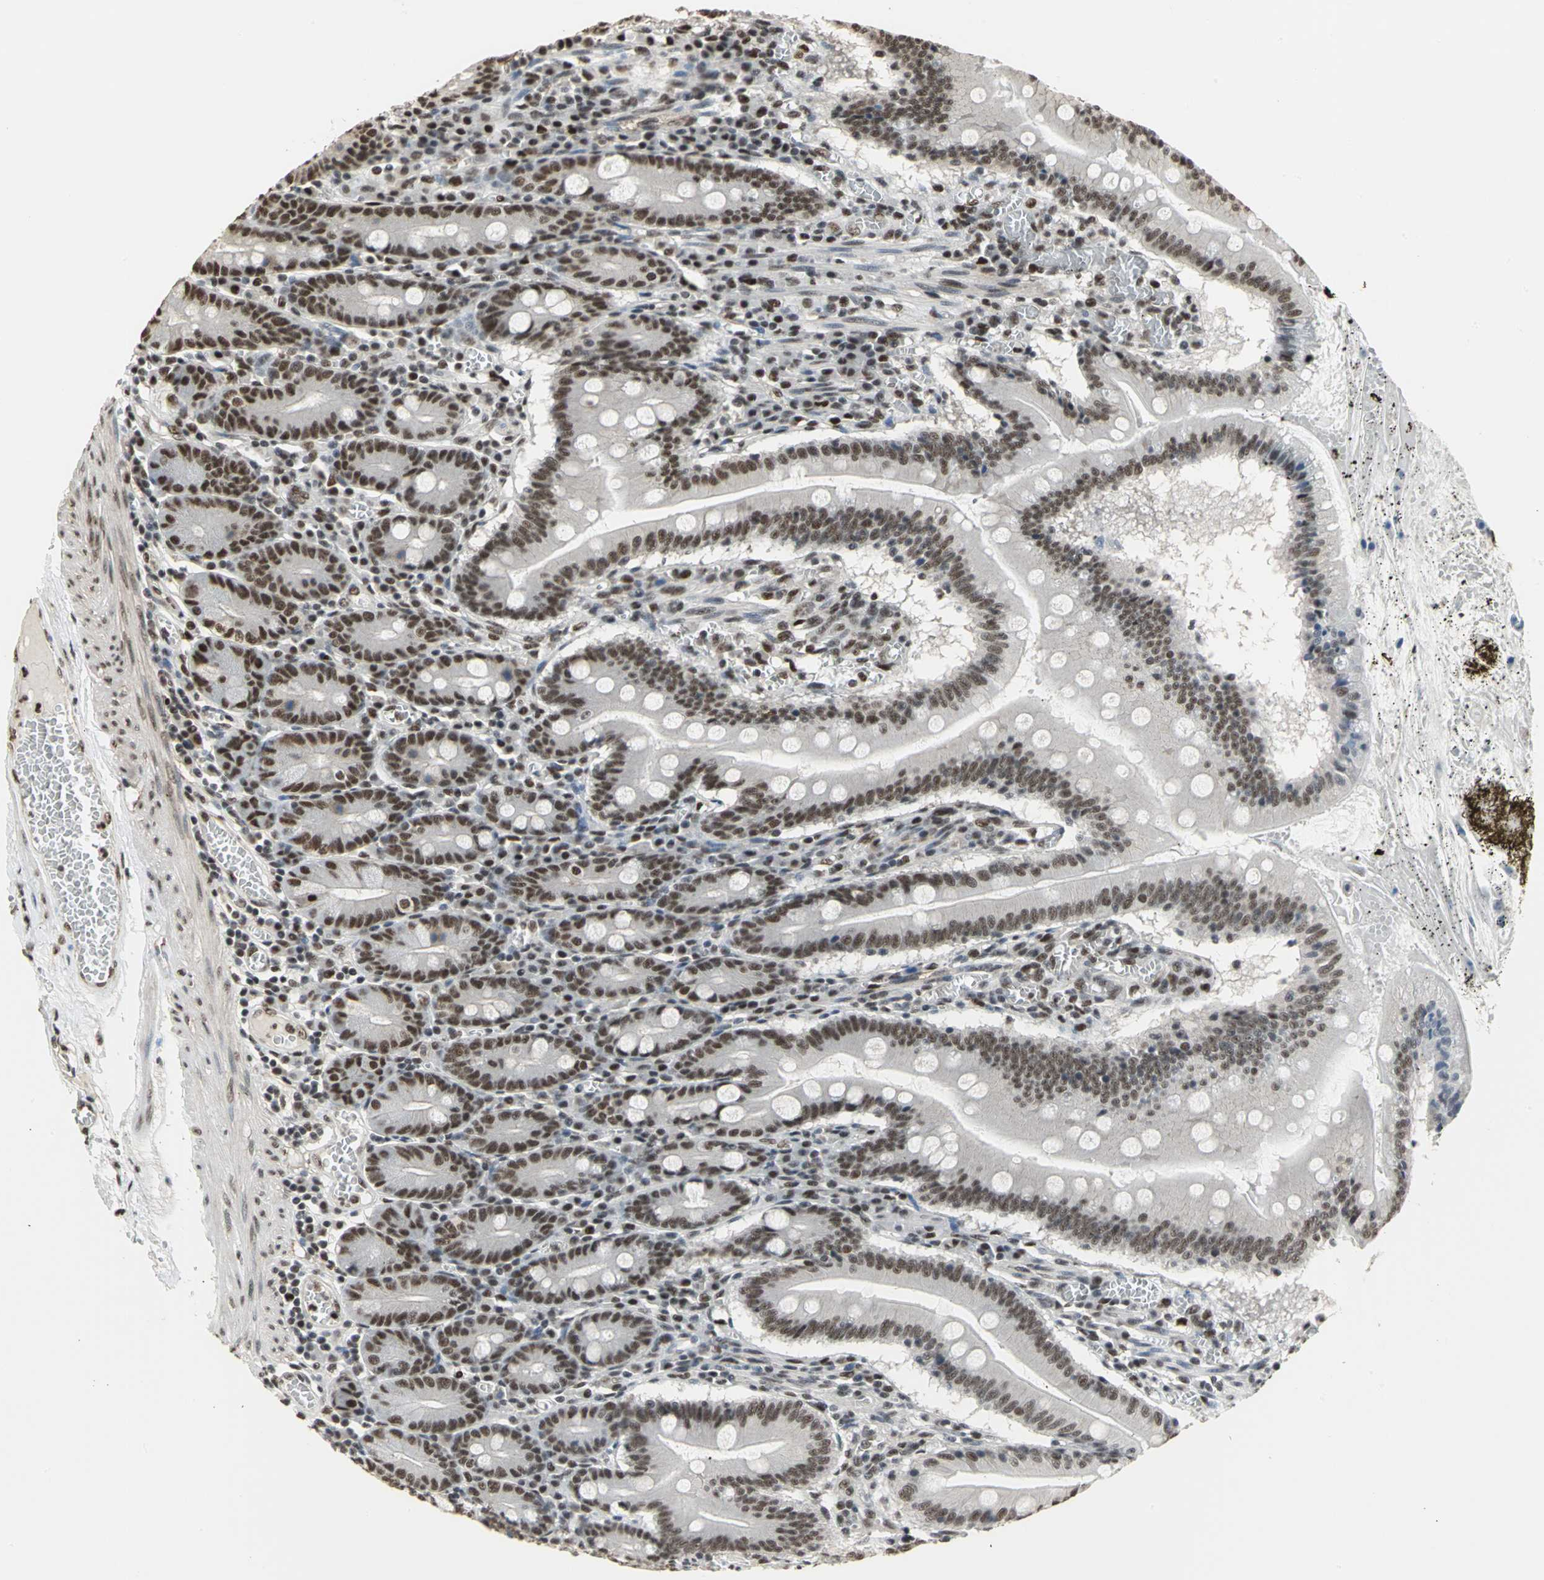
{"staining": {"intensity": "strong", "quantity": ">75%", "location": "nuclear"}, "tissue": "small intestine", "cell_type": "Glandular cells", "image_type": "normal", "snomed": [{"axis": "morphology", "description": "Normal tissue, NOS"}, {"axis": "topography", "description": "Small intestine"}], "caption": "Protein expression analysis of unremarkable human small intestine reveals strong nuclear expression in approximately >75% of glandular cells. The protein is shown in brown color, while the nuclei are stained blue.", "gene": "CCDC88C", "patient": {"sex": "male", "age": 71}}